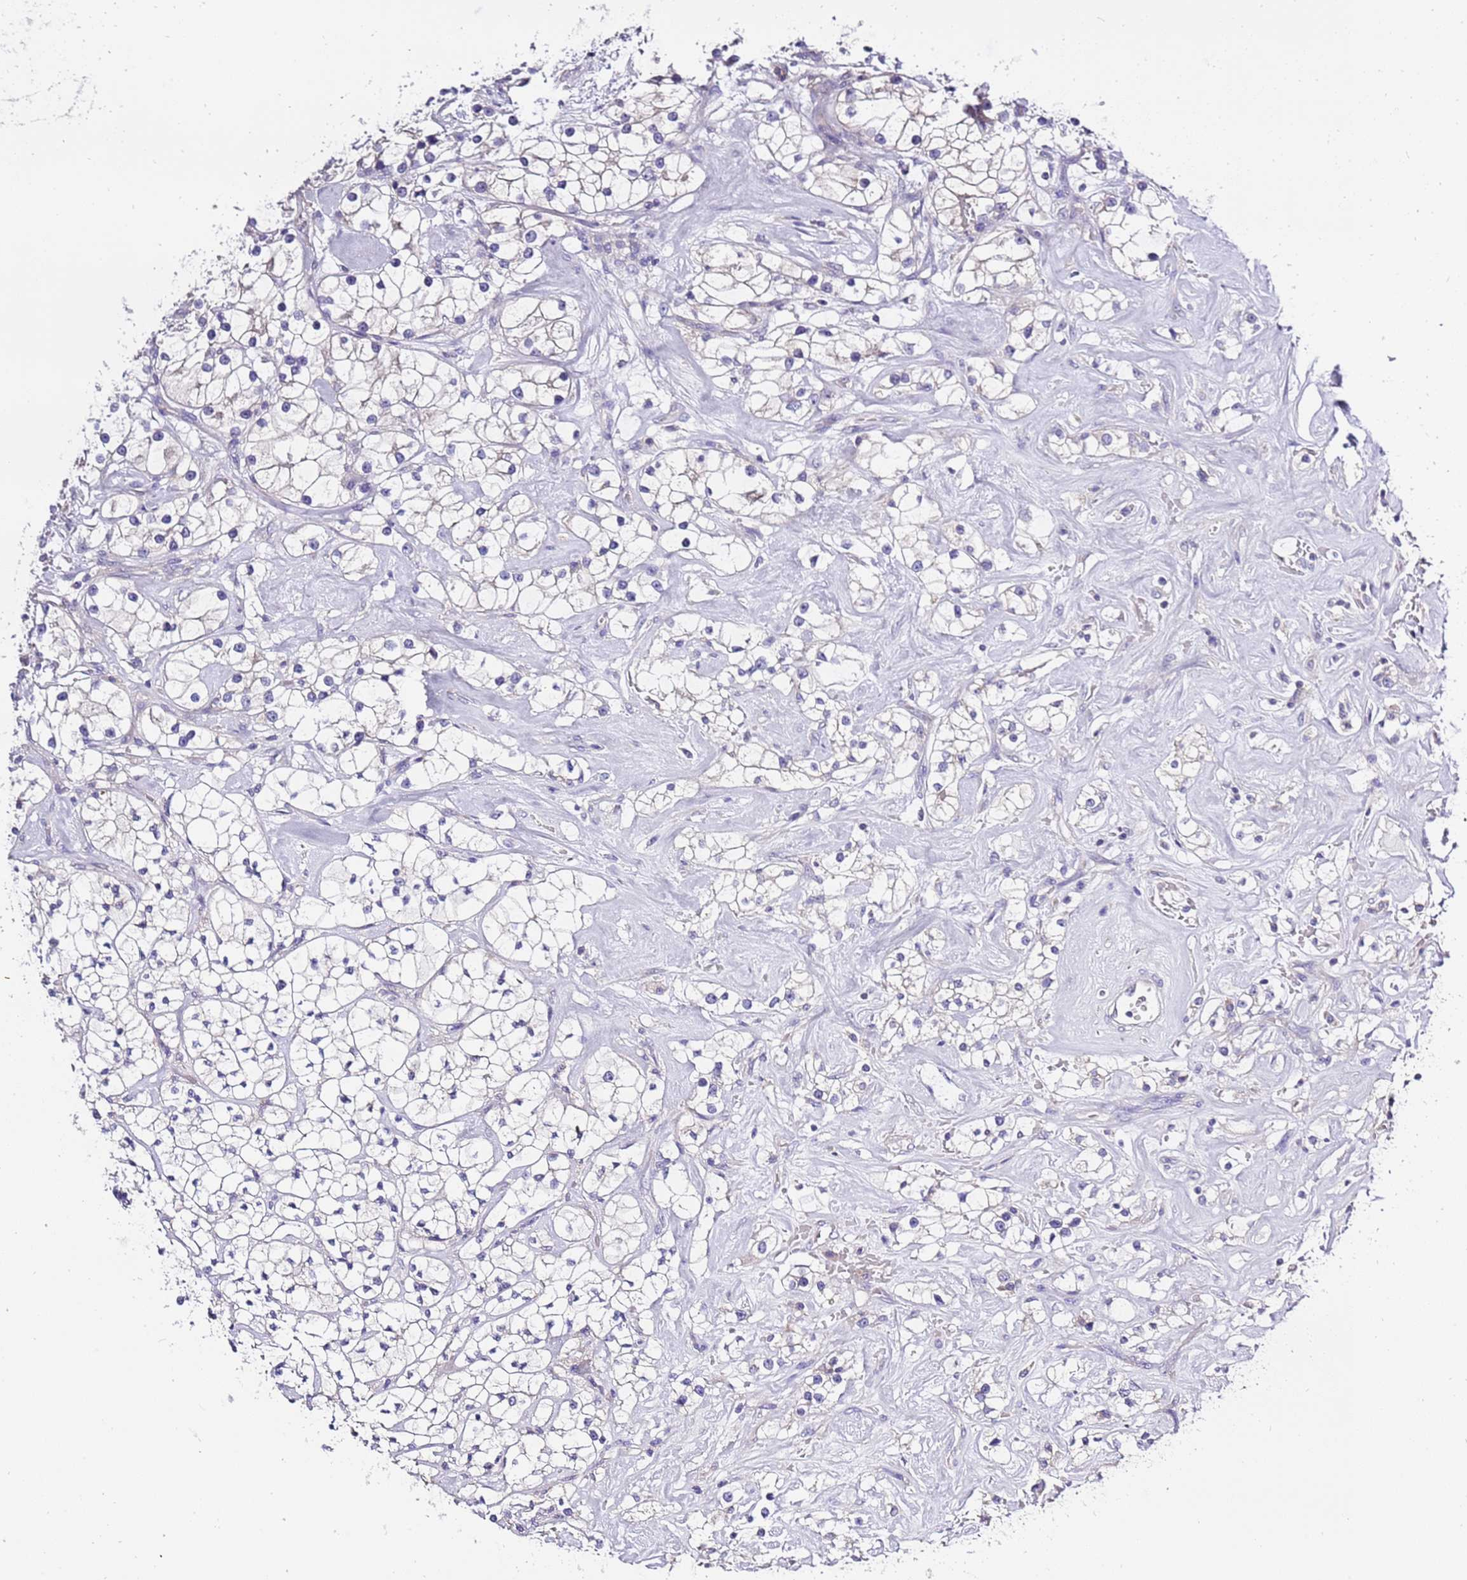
{"staining": {"intensity": "negative", "quantity": "none", "location": "none"}, "tissue": "renal cancer", "cell_type": "Tumor cells", "image_type": "cancer", "snomed": [{"axis": "morphology", "description": "Adenocarcinoma, NOS"}, {"axis": "topography", "description": "Kidney"}], "caption": "An image of human renal cancer is negative for staining in tumor cells.", "gene": "STIP1", "patient": {"sex": "male", "age": 77}}